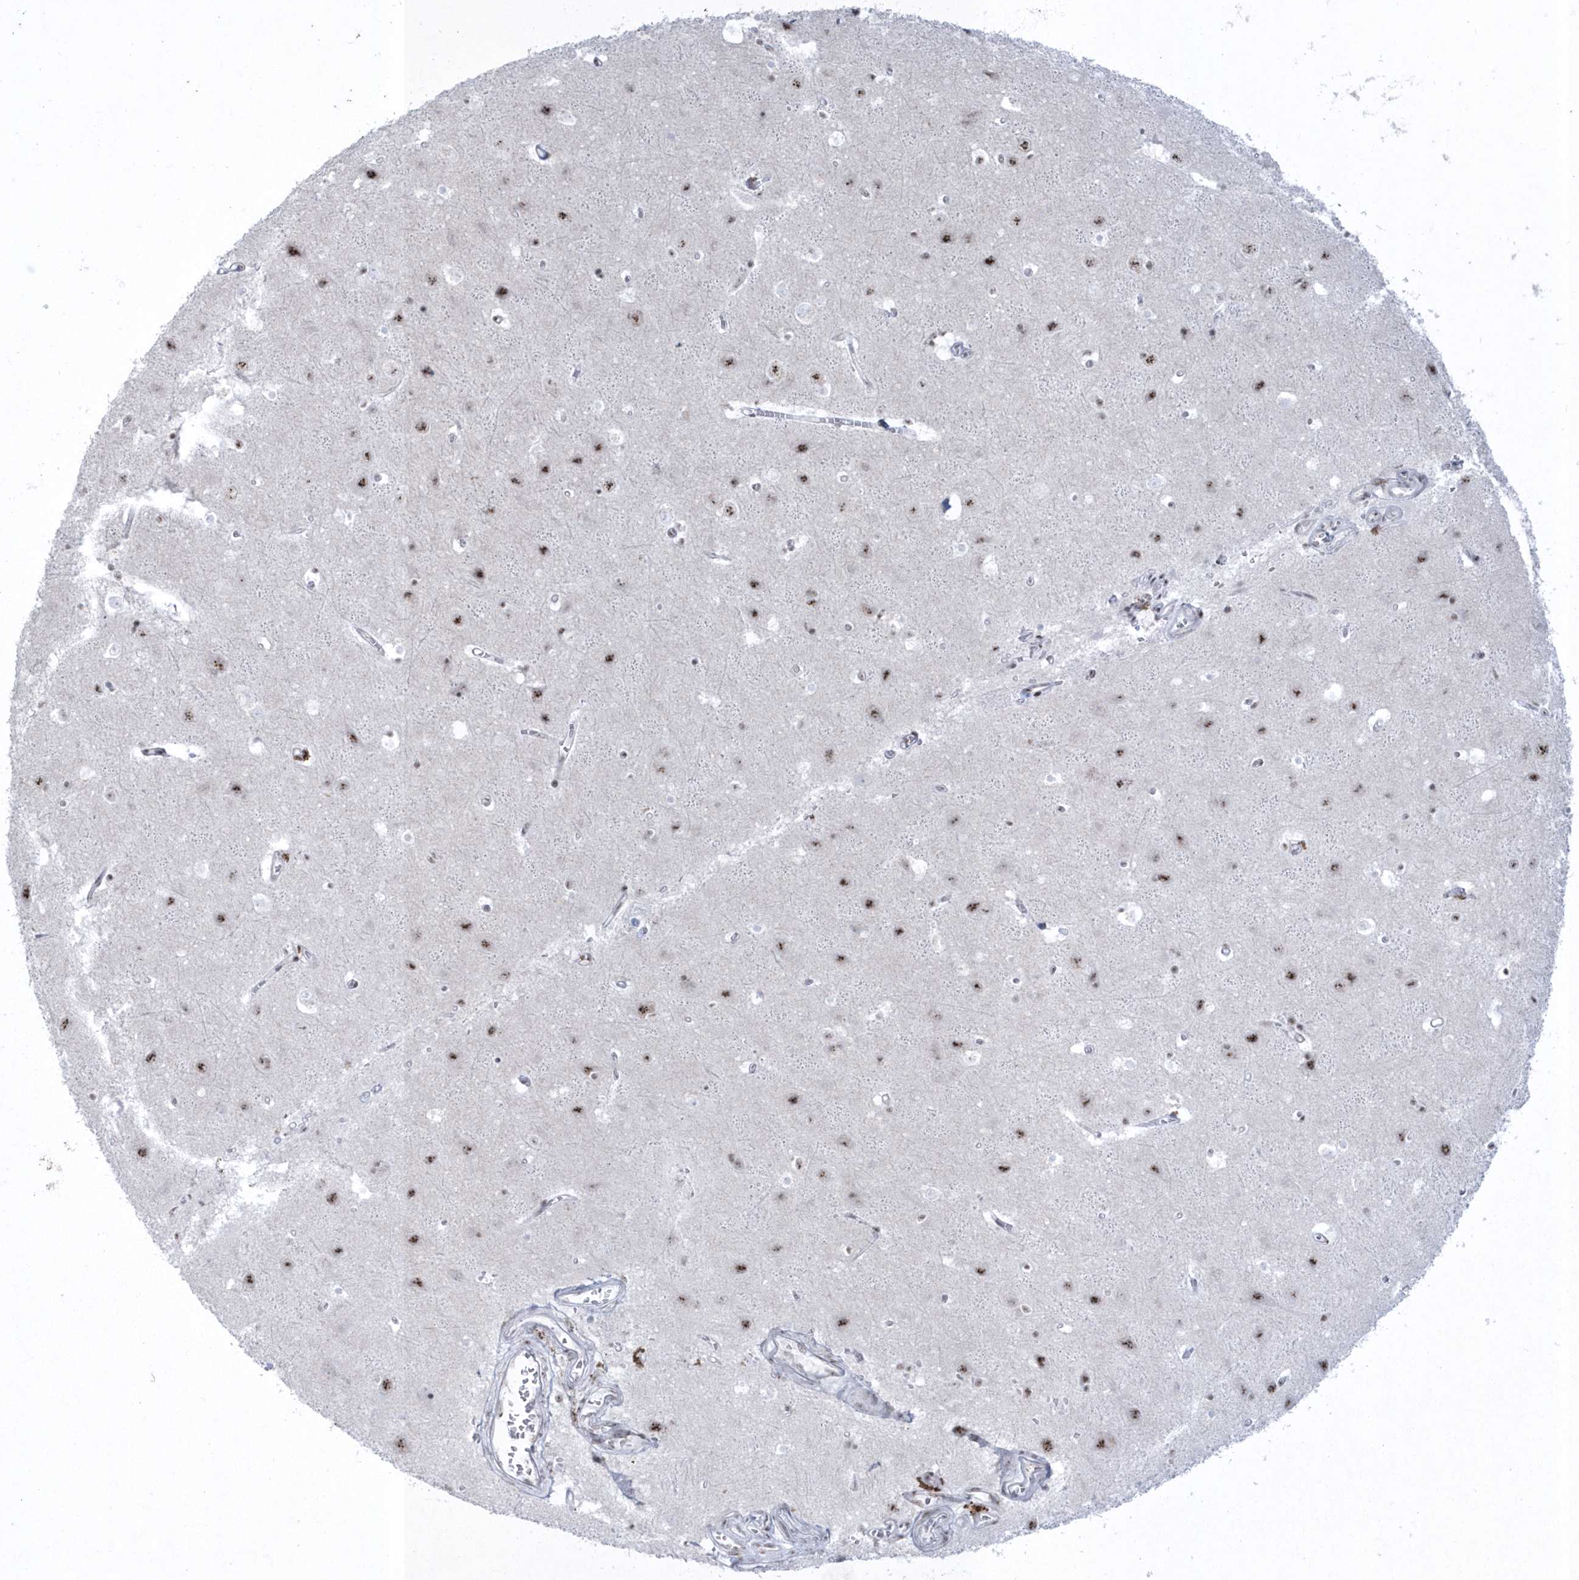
{"staining": {"intensity": "negative", "quantity": "none", "location": "none"}, "tissue": "cerebral cortex", "cell_type": "Endothelial cells", "image_type": "normal", "snomed": [{"axis": "morphology", "description": "Normal tissue, NOS"}, {"axis": "topography", "description": "Cerebral cortex"}], "caption": "DAB immunohistochemical staining of benign cerebral cortex exhibits no significant positivity in endothelial cells. (DAB (3,3'-diaminobenzidine) immunohistochemistry, high magnification).", "gene": "KDM6B", "patient": {"sex": "male", "age": 54}}